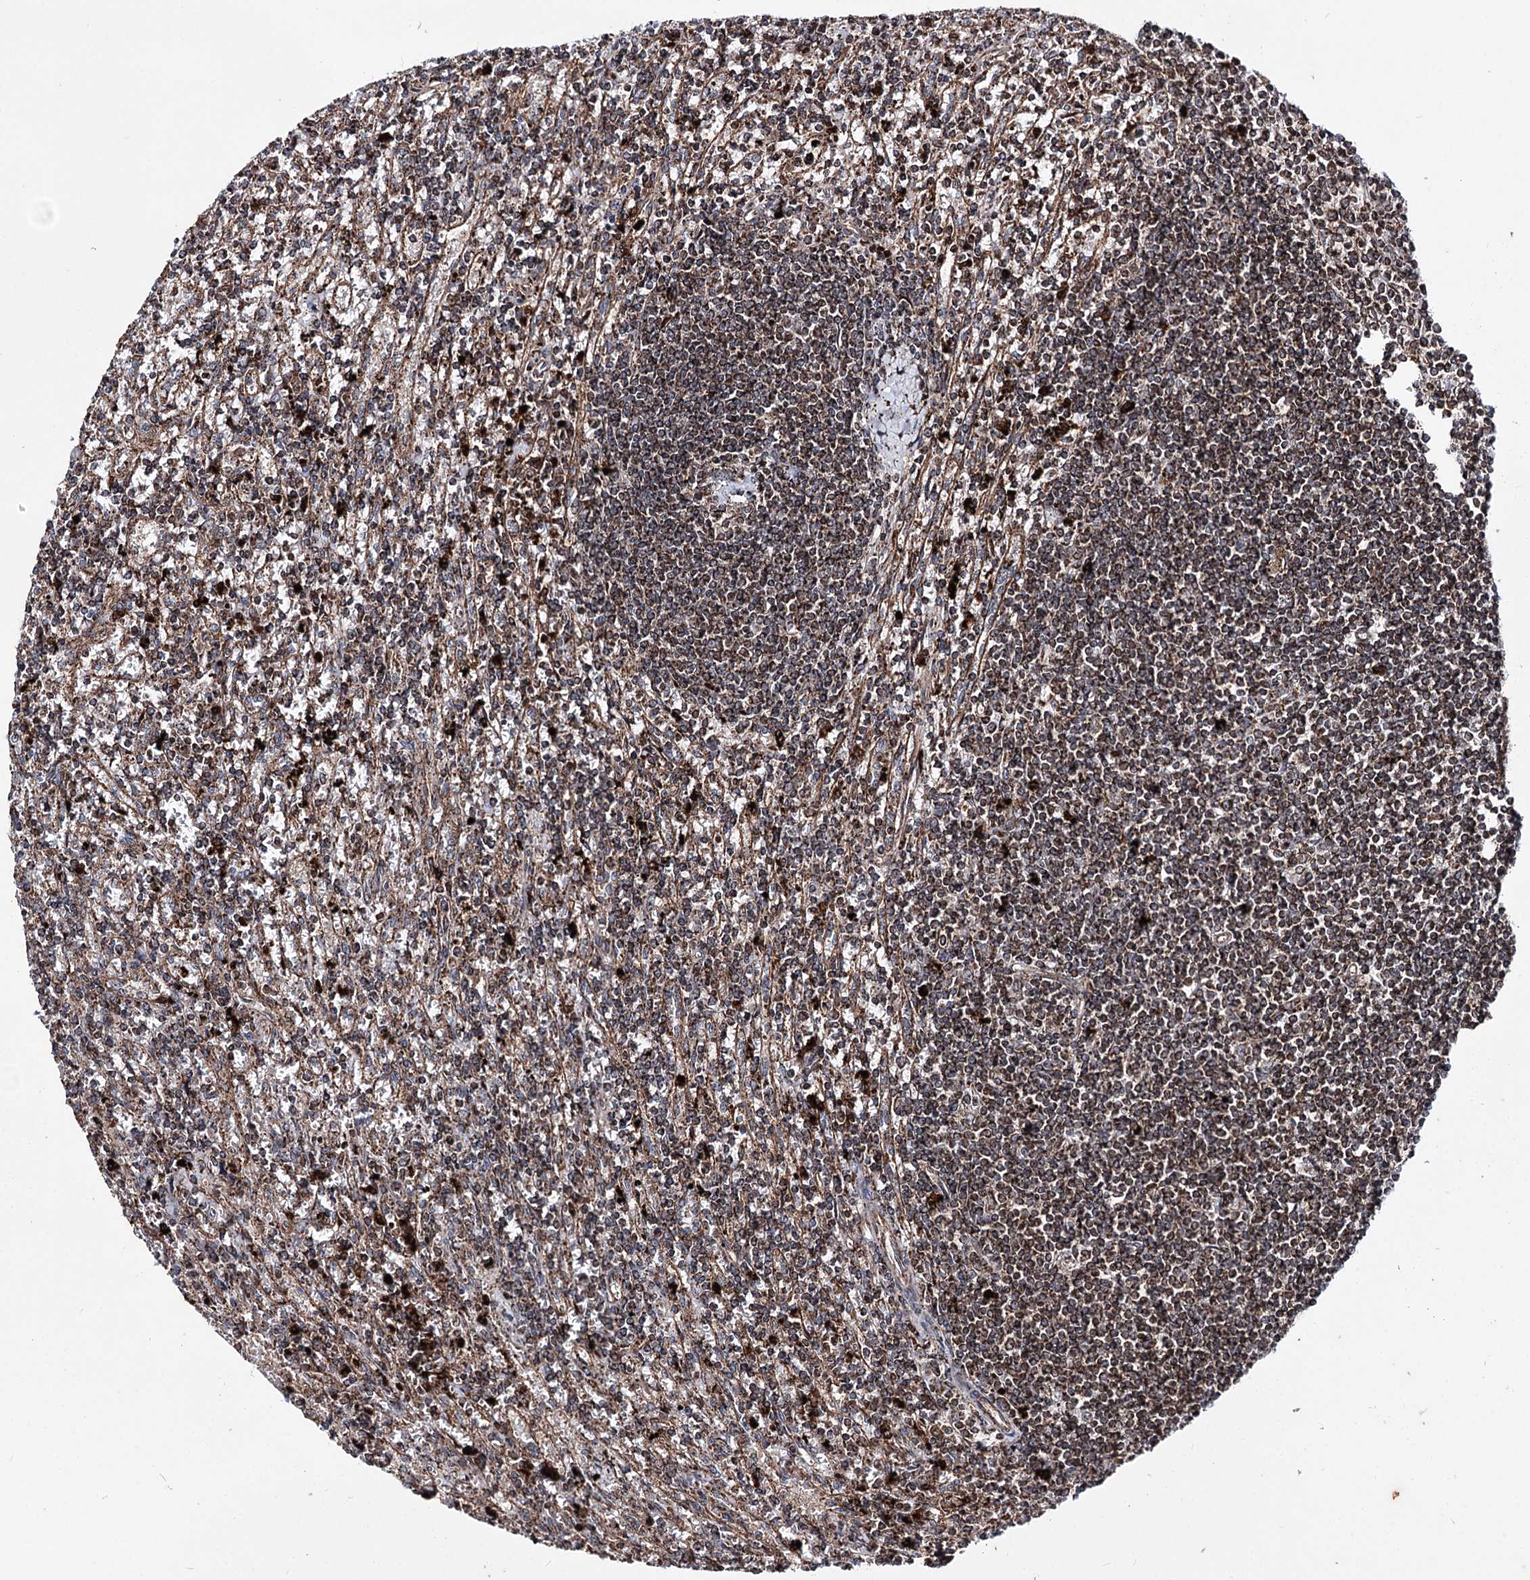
{"staining": {"intensity": "moderate", "quantity": ">75%", "location": "cytoplasmic/membranous"}, "tissue": "lymphoma", "cell_type": "Tumor cells", "image_type": "cancer", "snomed": [{"axis": "morphology", "description": "Malignant lymphoma, non-Hodgkin's type, Low grade"}, {"axis": "topography", "description": "Spleen"}], "caption": "IHC micrograph of lymphoma stained for a protein (brown), which displays medium levels of moderate cytoplasmic/membranous positivity in approximately >75% of tumor cells.", "gene": "FGFR1OP2", "patient": {"sex": "male", "age": 76}}